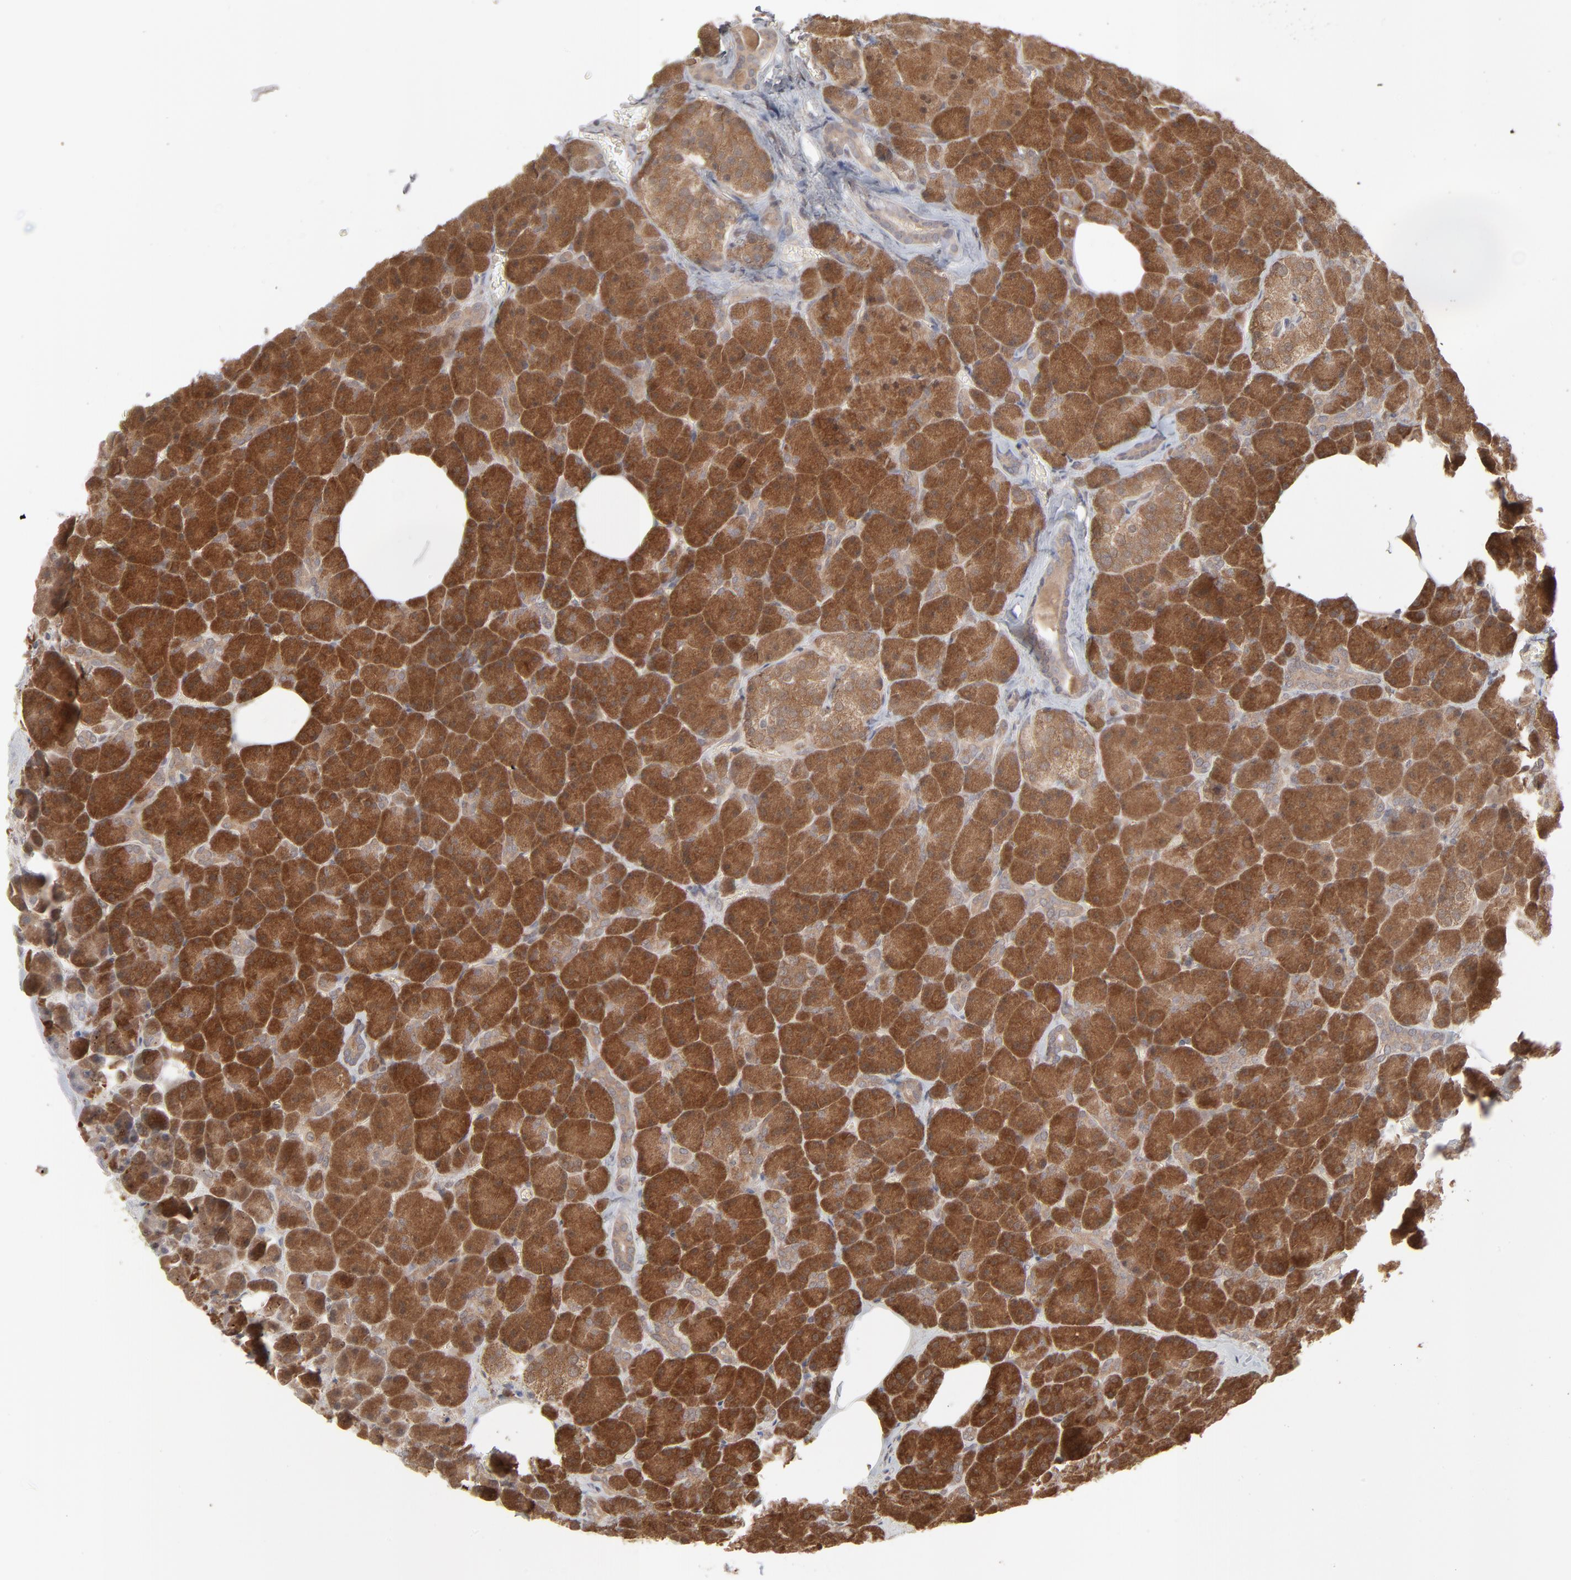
{"staining": {"intensity": "strong", "quantity": ">75%", "location": "cytoplasmic/membranous,nuclear"}, "tissue": "pancreas", "cell_type": "Exocrine glandular cells", "image_type": "normal", "snomed": [{"axis": "morphology", "description": "Normal tissue, NOS"}, {"axis": "topography", "description": "Pancreas"}], "caption": "Pancreas stained with DAB (3,3'-diaminobenzidine) immunohistochemistry (IHC) displays high levels of strong cytoplasmic/membranous,nuclear expression in approximately >75% of exocrine glandular cells. Ihc stains the protein of interest in brown and the nuclei are stained blue.", "gene": "SCFD1", "patient": {"sex": "female", "age": 35}}